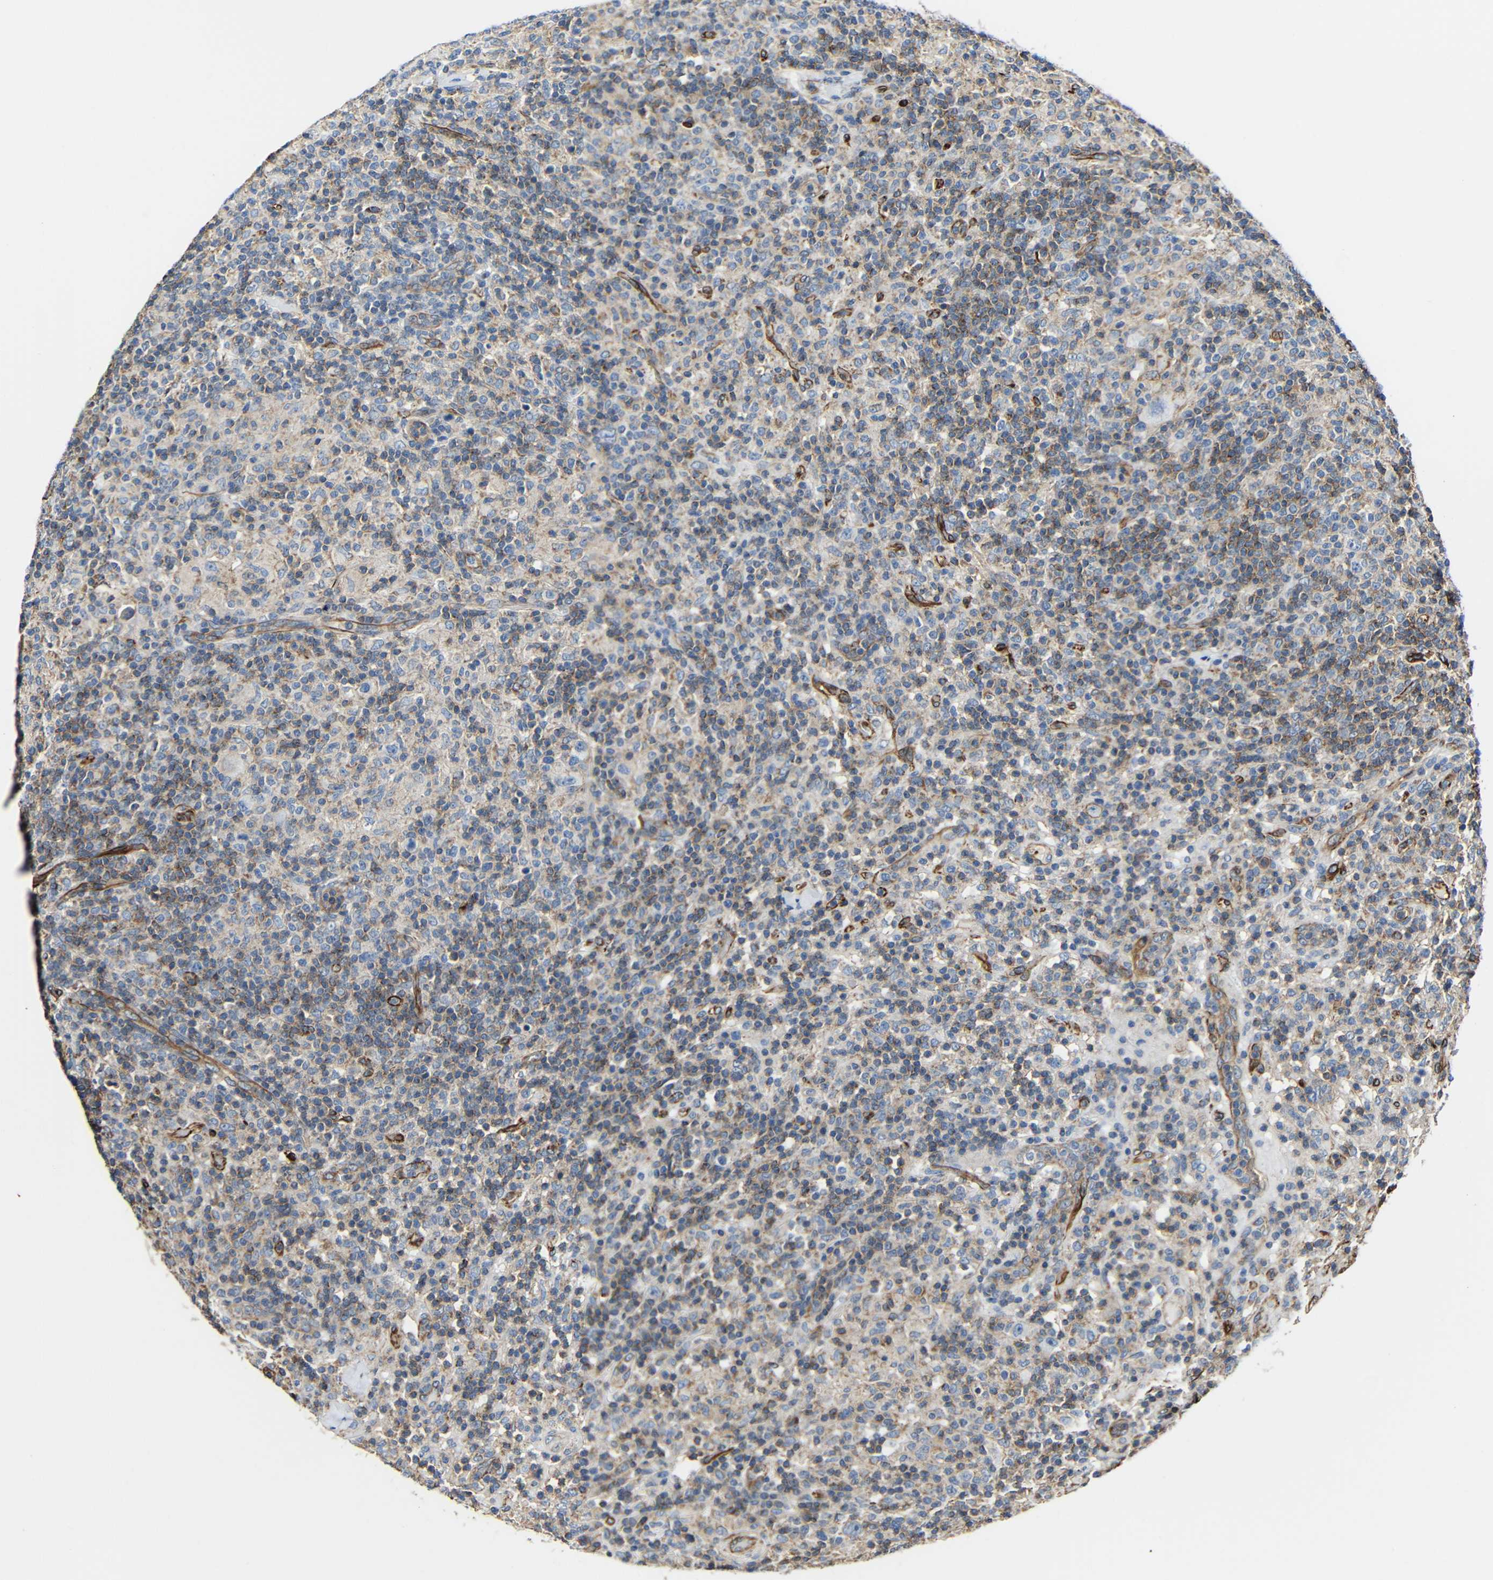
{"staining": {"intensity": "moderate", "quantity": "<25%", "location": "cytoplasmic/membranous"}, "tissue": "lymphoma", "cell_type": "Tumor cells", "image_type": "cancer", "snomed": [{"axis": "morphology", "description": "Hodgkin's disease, NOS"}, {"axis": "topography", "description": "Lymph node"}], "caption": "IHC image of Hodgkin's disease stained for a protein (brown), which exhibits low levels of moderate cytoplasmic/membranous staining in approximately <25% of tumor cells.", "gene": "IGSF10", "patient": {"sex": "male", "age": 70}}